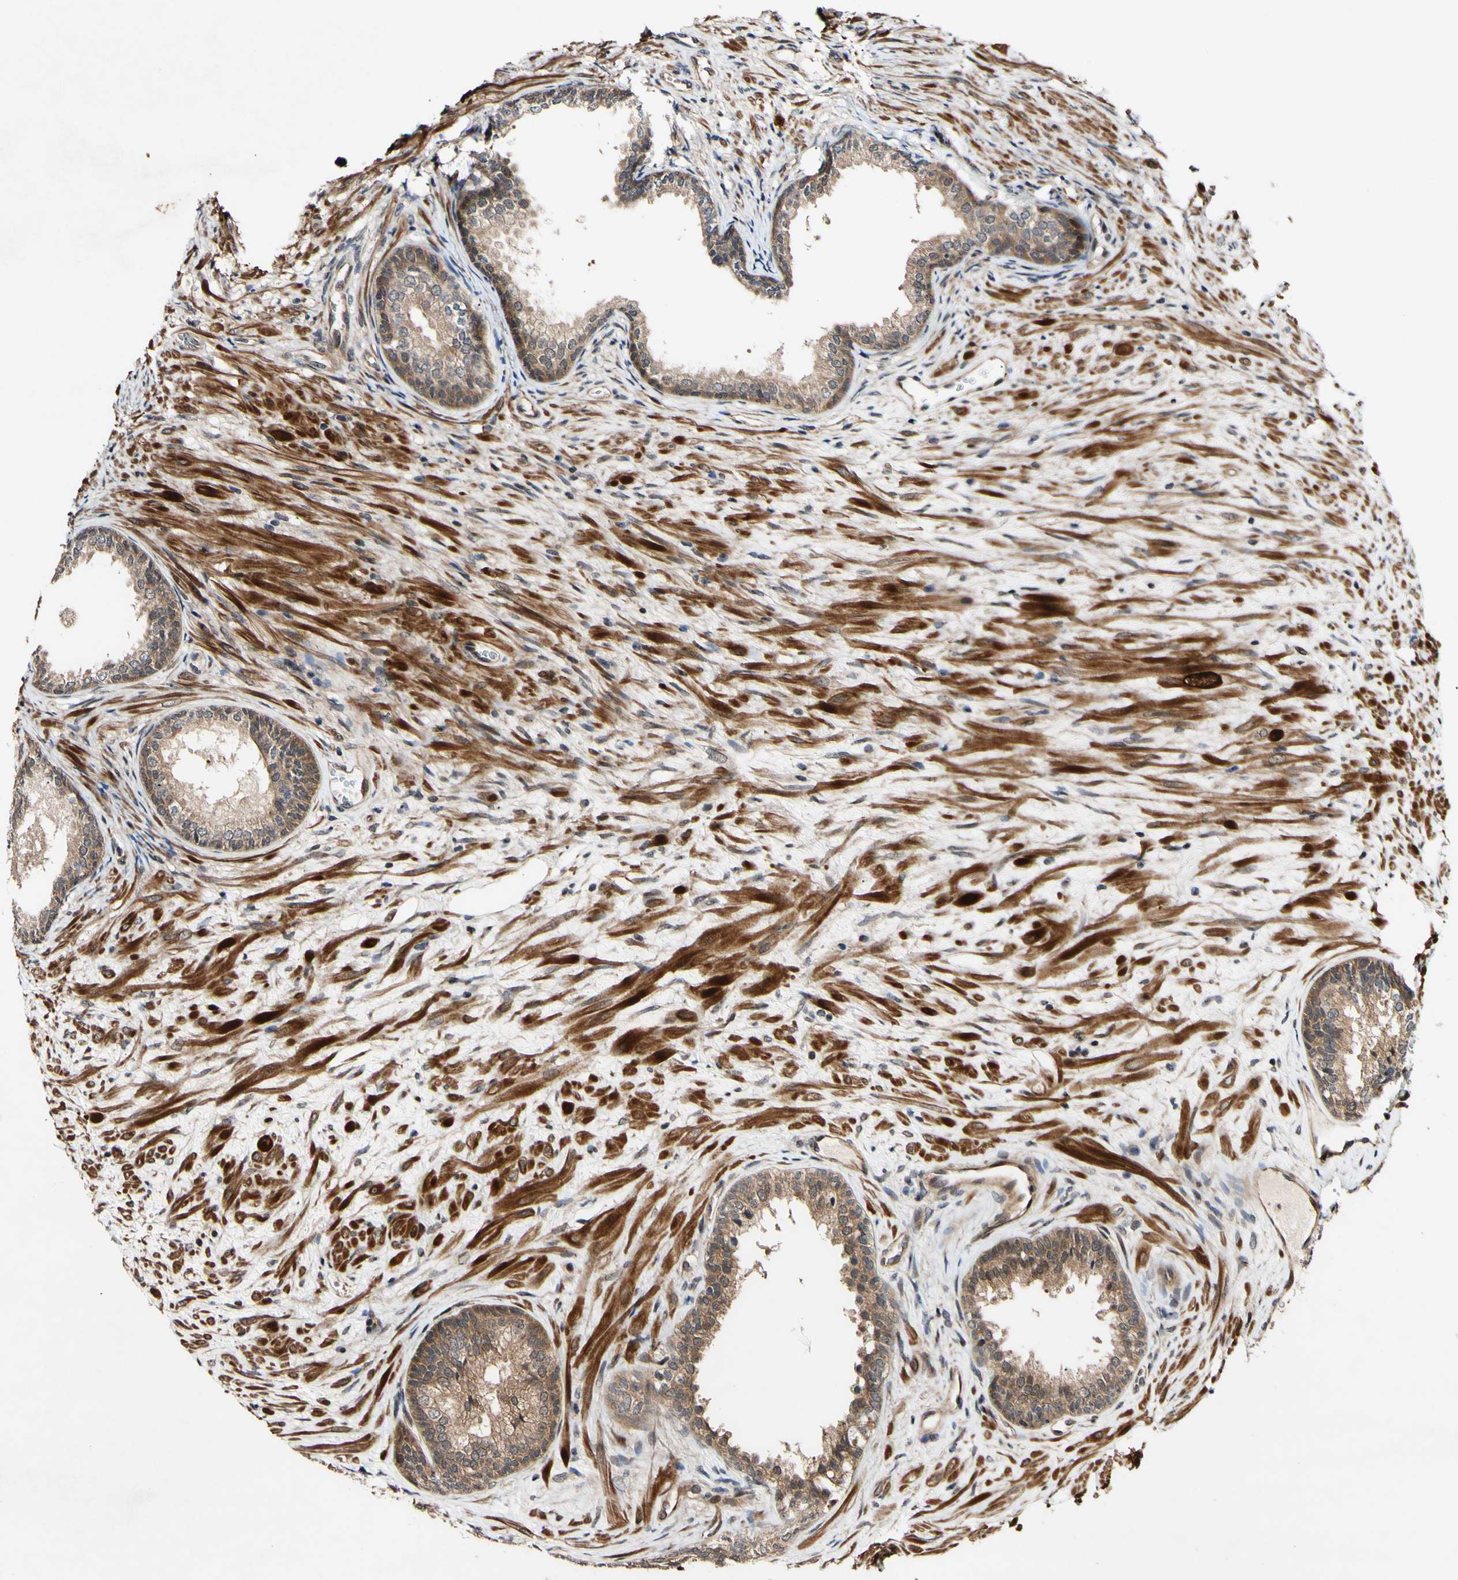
{"staining": {"intensity": "moderate", "quantity": ">75%", "location": "cytoplasmic/membranous"}, "tissue": "prostate", "cell_type": "Glandular cells", "image_type": "normal", "snomed": [{"axis": "morphology", "description": "Normal tissue, NOS"}, {"axis": "topography", "description": "Prostate"}], "caption": "Moderate cytoplasmic/membranous positivity for a protein is identified in about >75% of glandular cells of benign prostate using IHC.", "gene": "CSNK1E", "patient": {"sex": "male", "age": 76}}